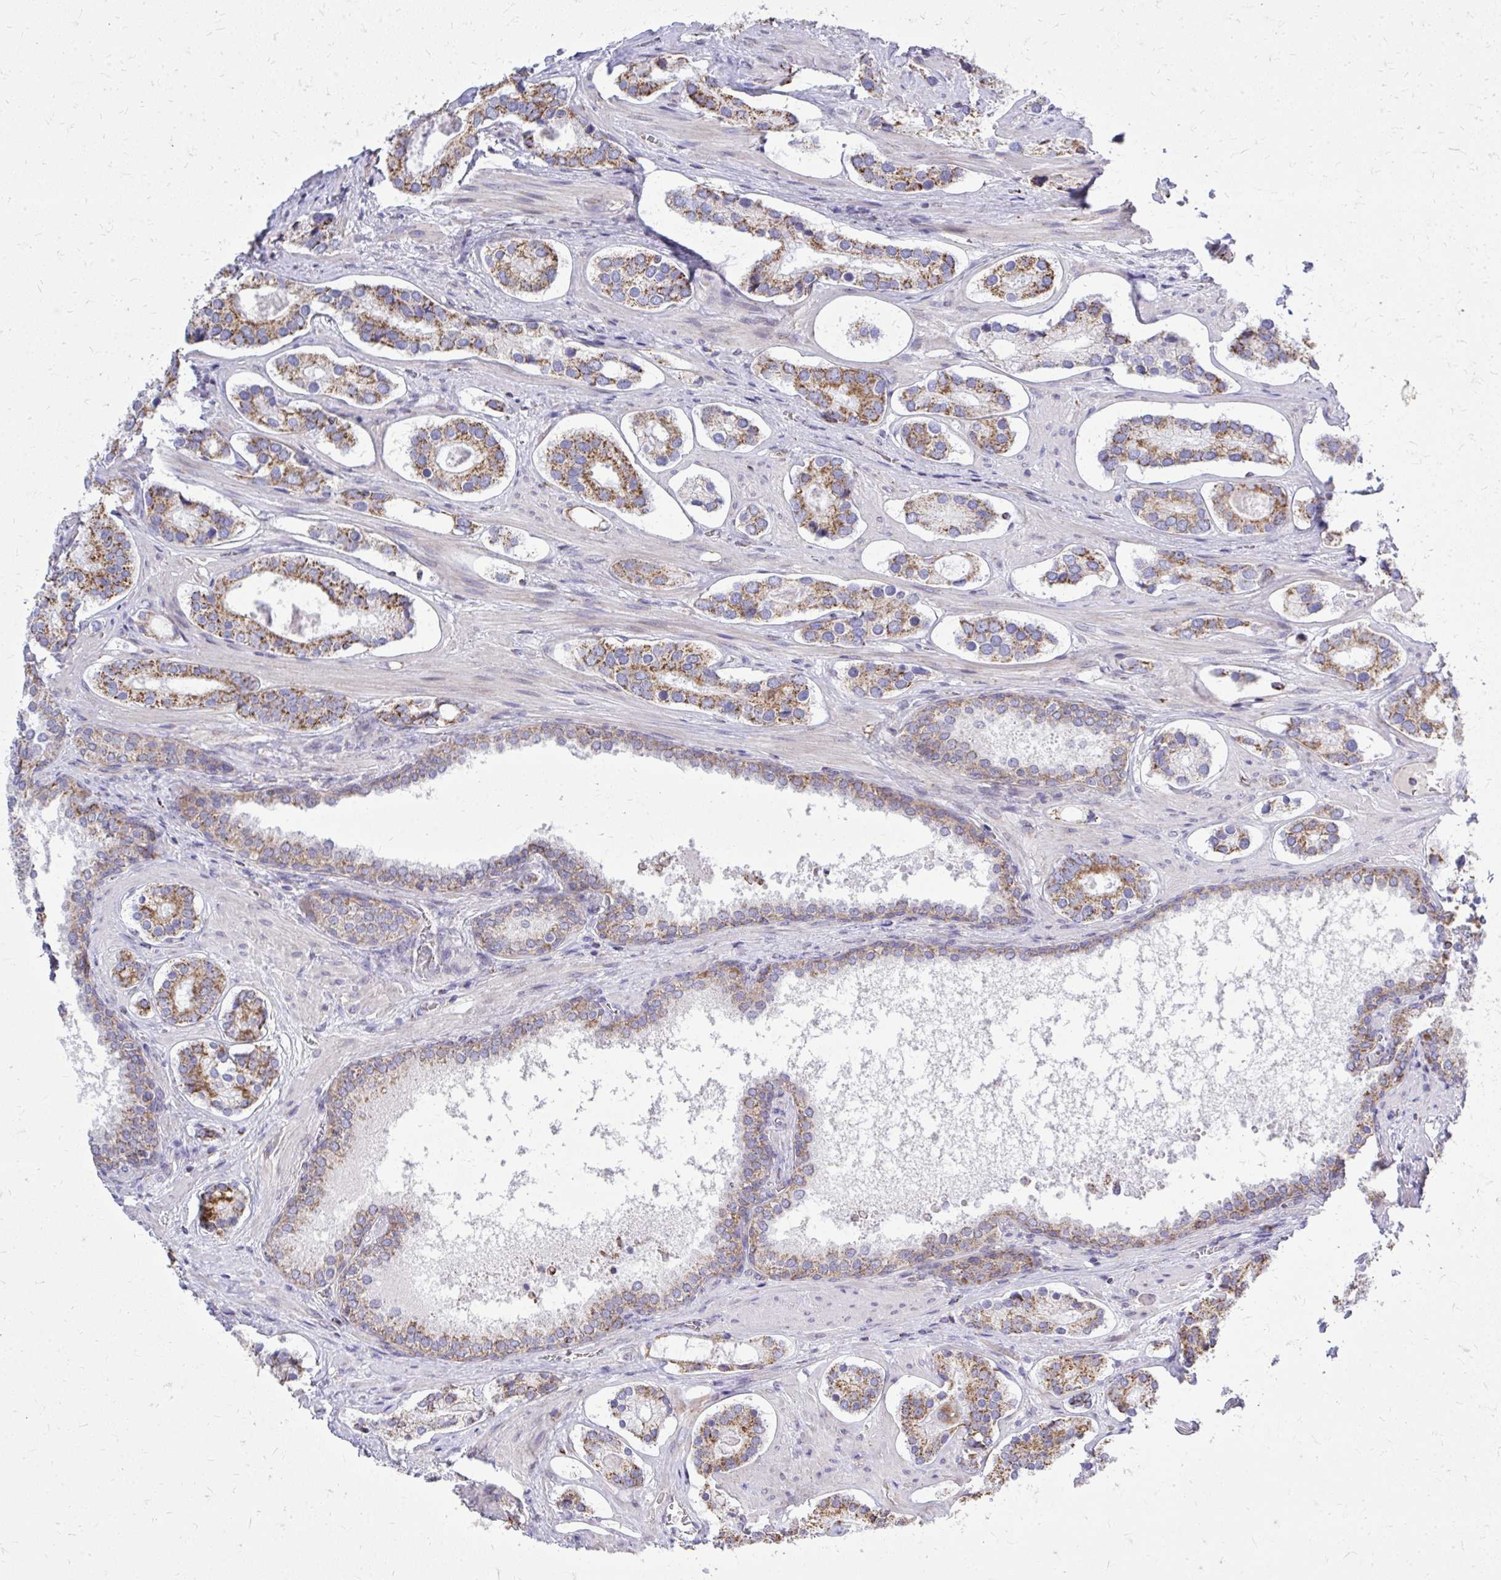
{"staining": {"intensity": "moderate", "quantity": ">75%", "location": "cytoplasmic/membranous"}, "tissue": "prostate cancer", "cell_type": "Tumor cells", "image_type": "cancer", "snomed": [{"axis": "morphology", "description": "Adenocarcinoma, Low grade"}, {"axis": "topography", "description": "Prostate"}], "caption": "Immunohistochemistry (IHC) (DAB) staining of human prostate cancer (adenocarcinoma (low-grade)) demonstrates moderate cytoplasmic/membranous protein expression in about >75% of tumor cells. (DAB IHC, brown staining for protein, blue staining for nuclei).", "gene": "ZNF362", "patient": {"sex": "male", "age": 62}}